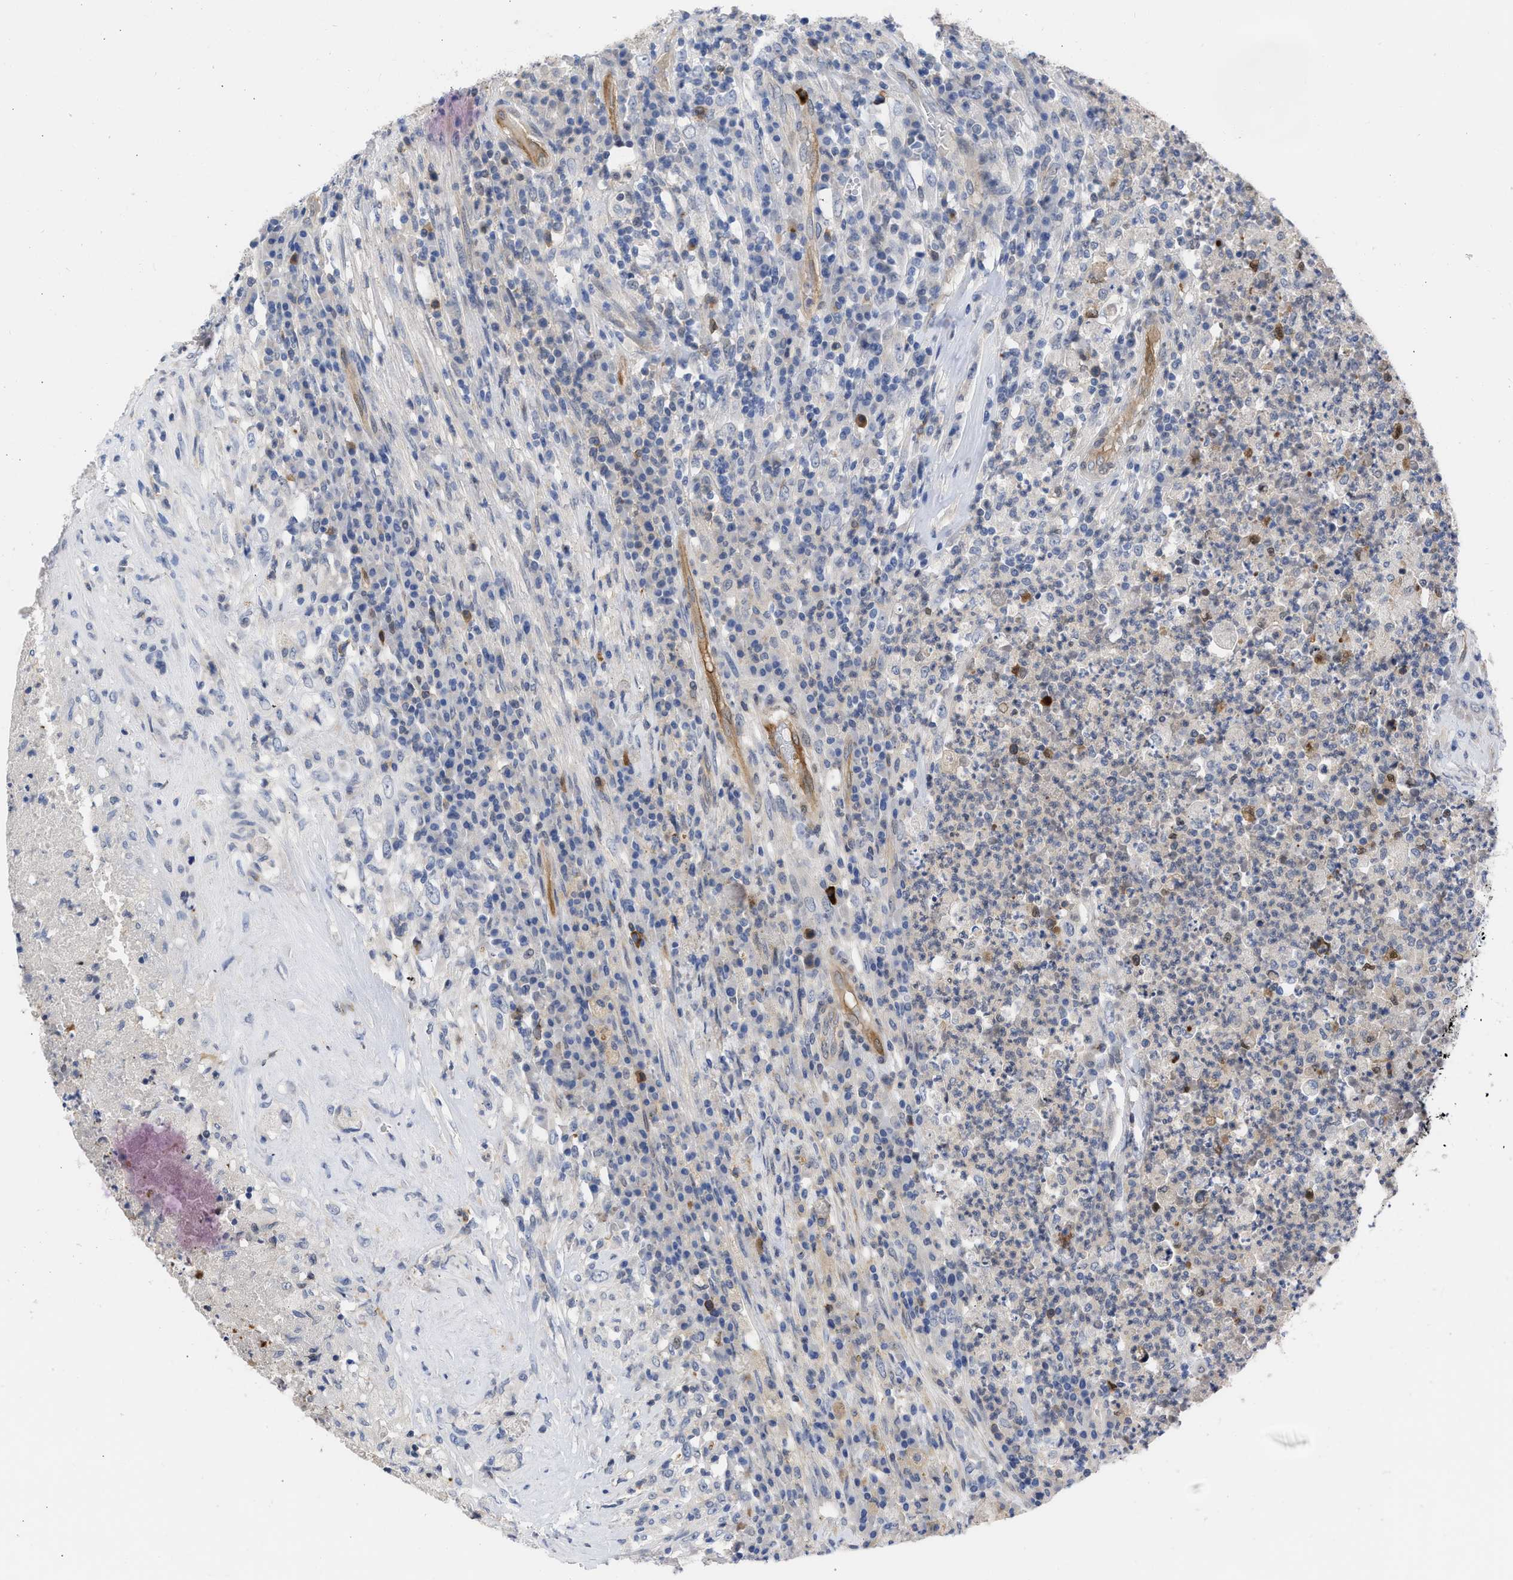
{"staining": {"intensity": "negative", "quantity": "none", "location": "none"}, "tissue": "testis cancer", "cell_type": "Tumor cells", "image_type": "cancer", "snomed": [{"axis": "morphology", "description": "Necrosis, NOS"}, {"axis": "morphology", "description": "Carcinoma, Embryonal, NOS"}, {"axis": "topography", "description": "Testis"}], "caption": "IHC photomicrograph of neoplastic tissue: testis cancer (embryonal carcinoma) stained with DAB (3,3'-diaminobenzidine) reveals no significant protein expression in tumor cells.", "gene": "THRA", "patient": {"sex": "male", "age": 19}}